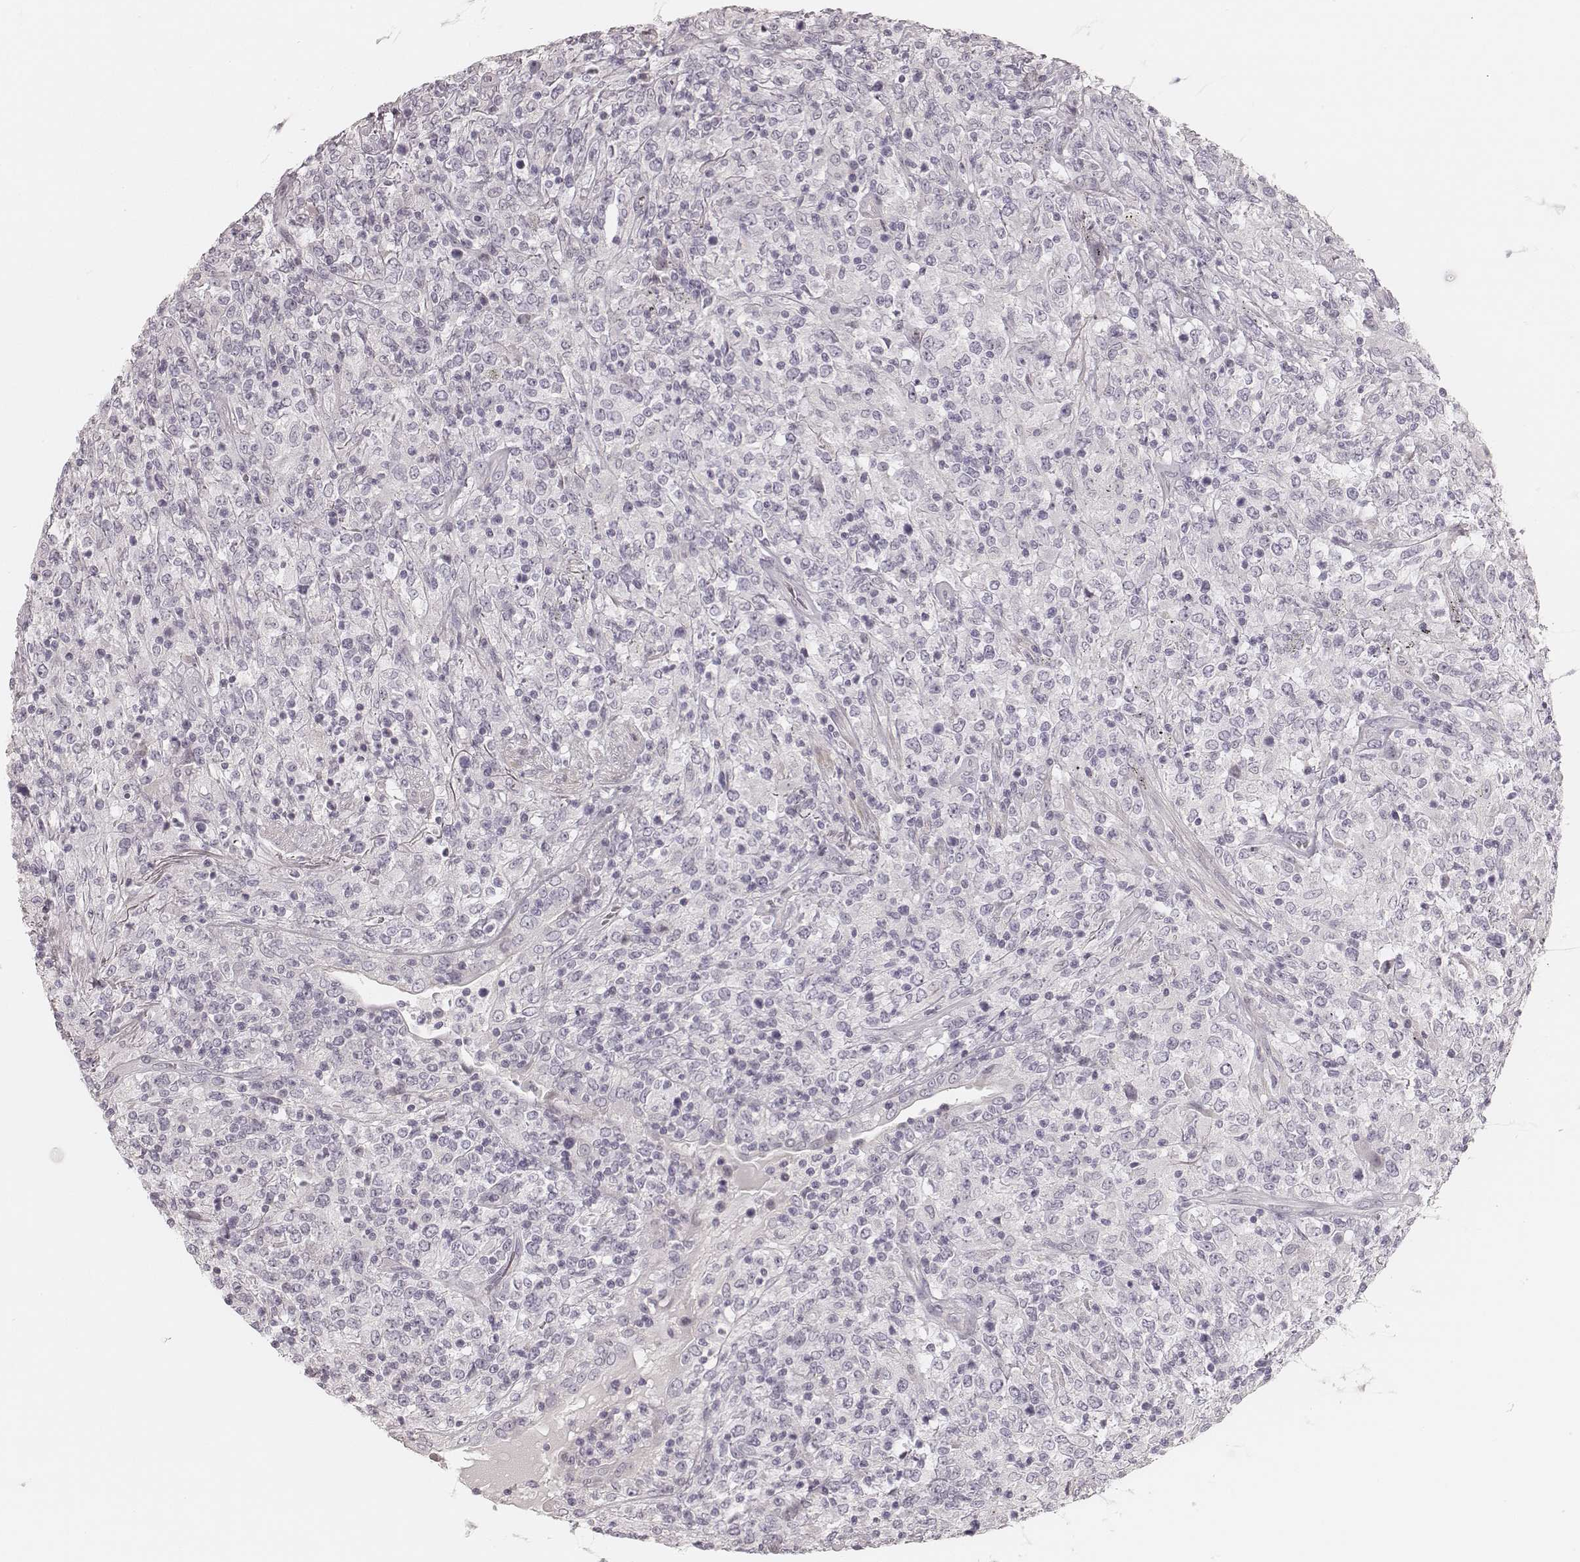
{"staining": {"intensity": "negative", "quantity": "none", "location": "none"}, "tissue": "lymphoma", "cell_type": "Tumor cells", "image_type": "cancer", "snomed": [{"axis": "morphology", "description": "Malignant lymphoma, non-Hodgkin's type, High grade"}, {"axis": "topography", "description": "Lung"}], "caption": "Immunohistochemistry (IHC) photomicrograph of lymphoma stained for a protein (brown), which demonstrates no positivity in tumor cells.", "gene": "SPATA24", "patient": {"sex": "male", "age": 79}}